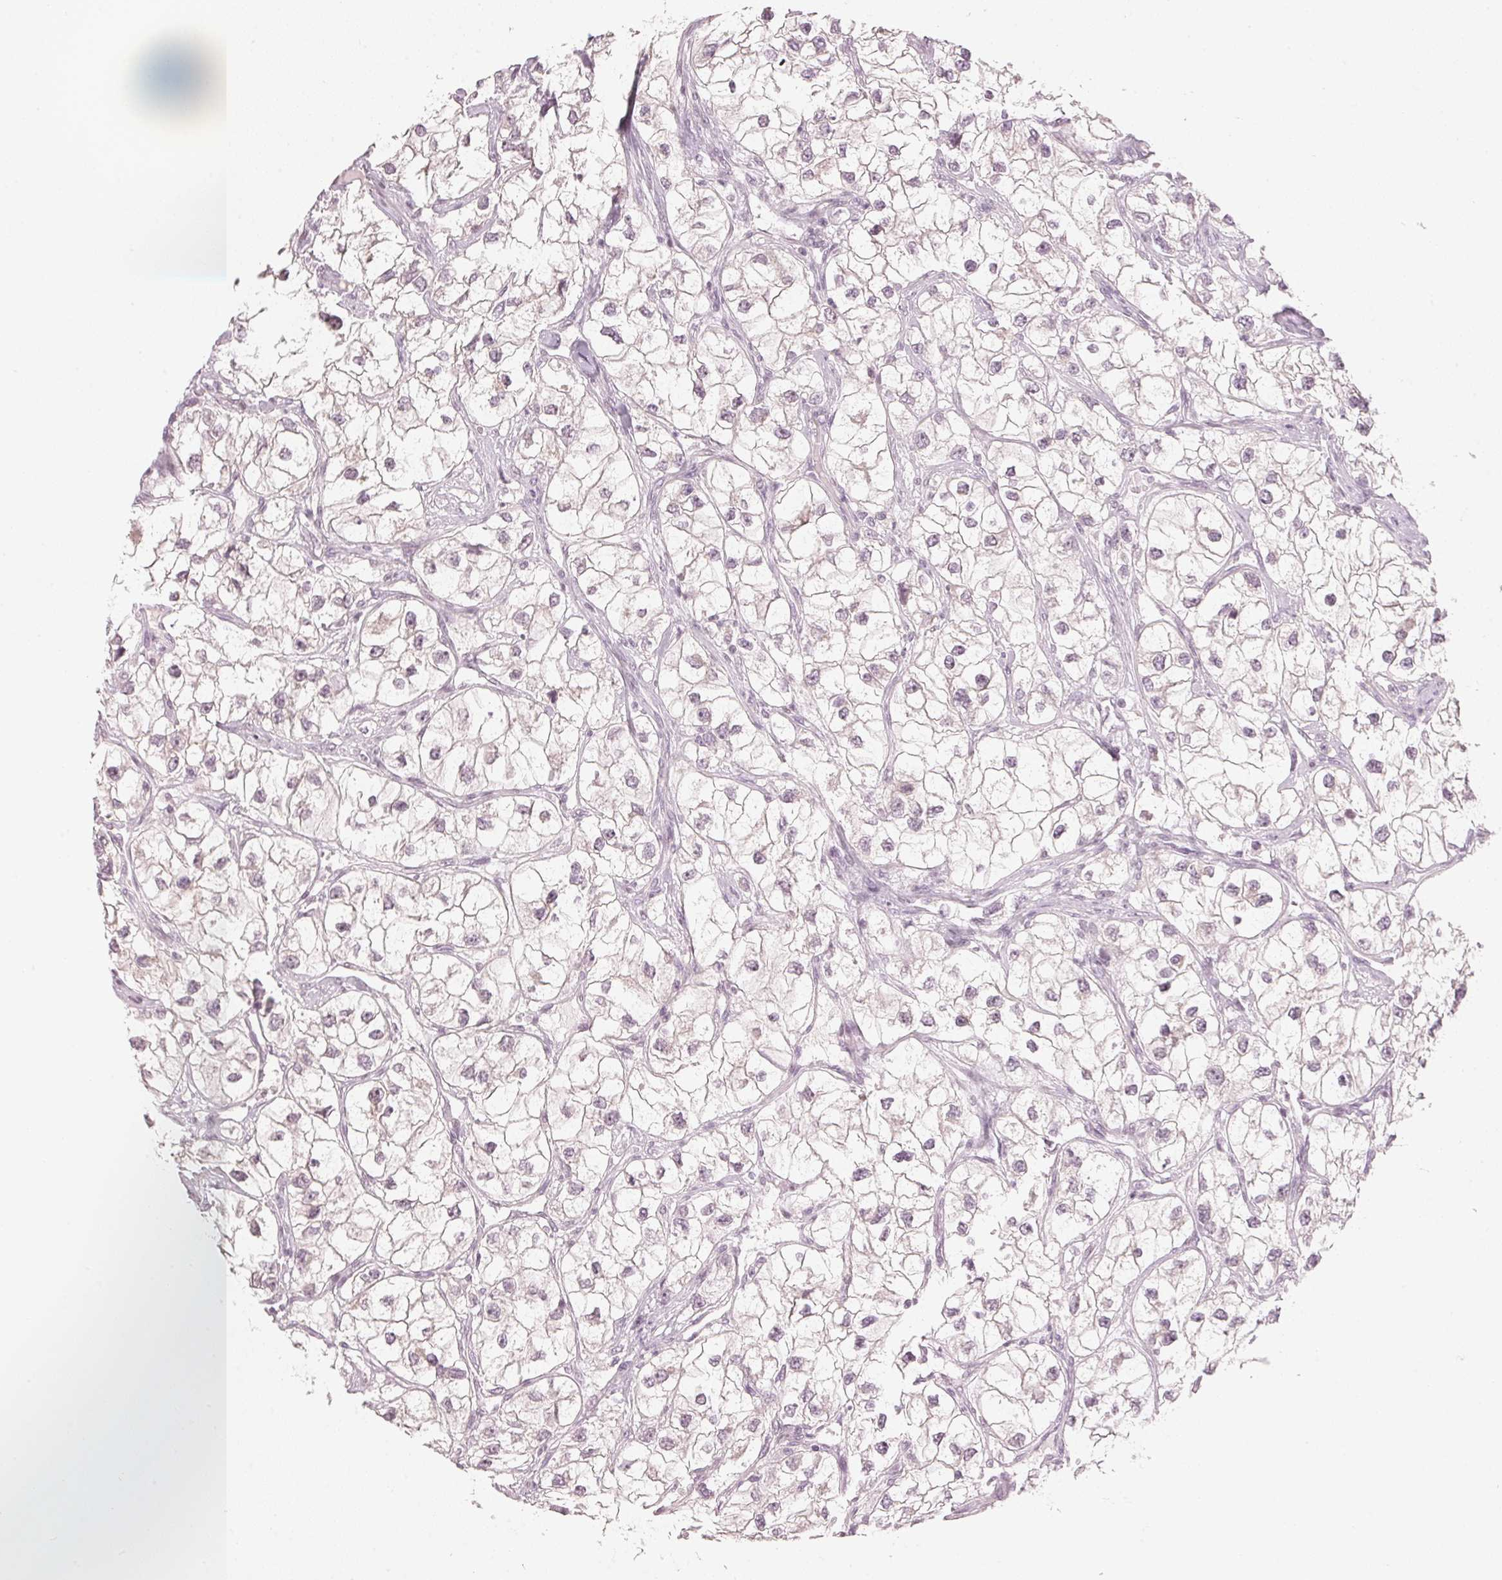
{"staining": {"intensity": "negative", "quantity": "none", "location": "none"}, "tissue": "renal cancer", "cell_type": "Tumor cells", "image_type": "cancer", "snomed": [{"axis": "morphology", "description": "Adenocarcinoma, NOS"}, {"axis": "topography", "description": "Kidney"}], "caption": "Immunohistochemistry histopathology image of neoplastic tissue: human renal cancer stained with DAB (3,3'-diaminobenzidine) reveals no significant protein expression in tumor cells.", "gene": "SFRP4", "patient": {"sex": "male", "age": 59}}